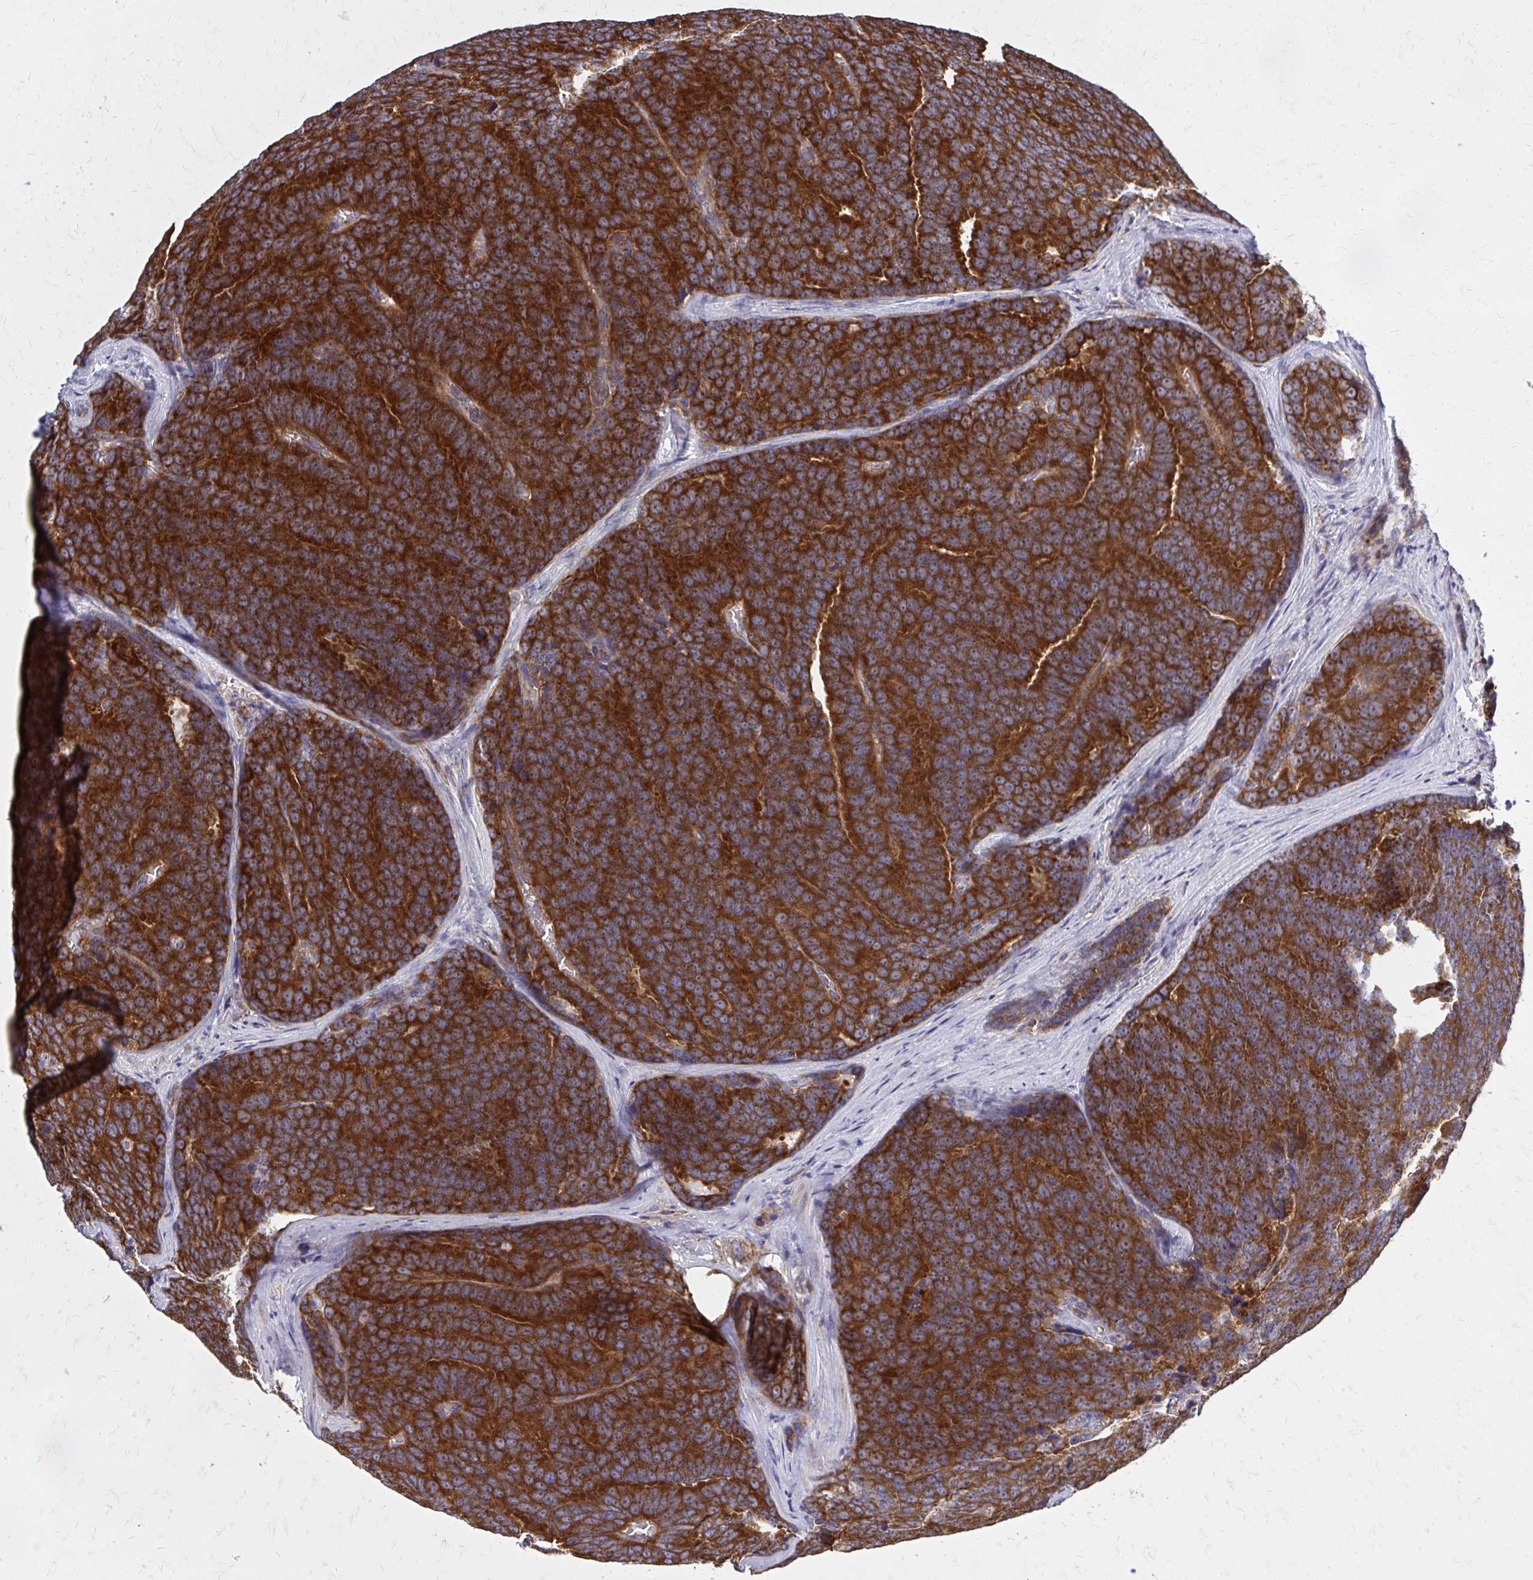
{"staining": {"intensity": "strong", "quantity": ">75%", "location": "cytoplasmic/membranous"}, "tissue": "prostate cancer", "cell_type": "Tumor cells", "image_type": "cancer", "snomed": [{"axis": "morphology", "description": "Adenocarcinoma, Low grade"}, {"axis": "topography", "description": "Prostate"}], "caption": "Immunohistochemistry micrograph of prostate adenocarcinoma (low-grade) stained for a protein (brown), which reveals high levels of strong cytoplasmic/membranous expression in about >75% of tumor cells.", "gene": "PDK4", "patient": {"sex": "male", "age": 62}}